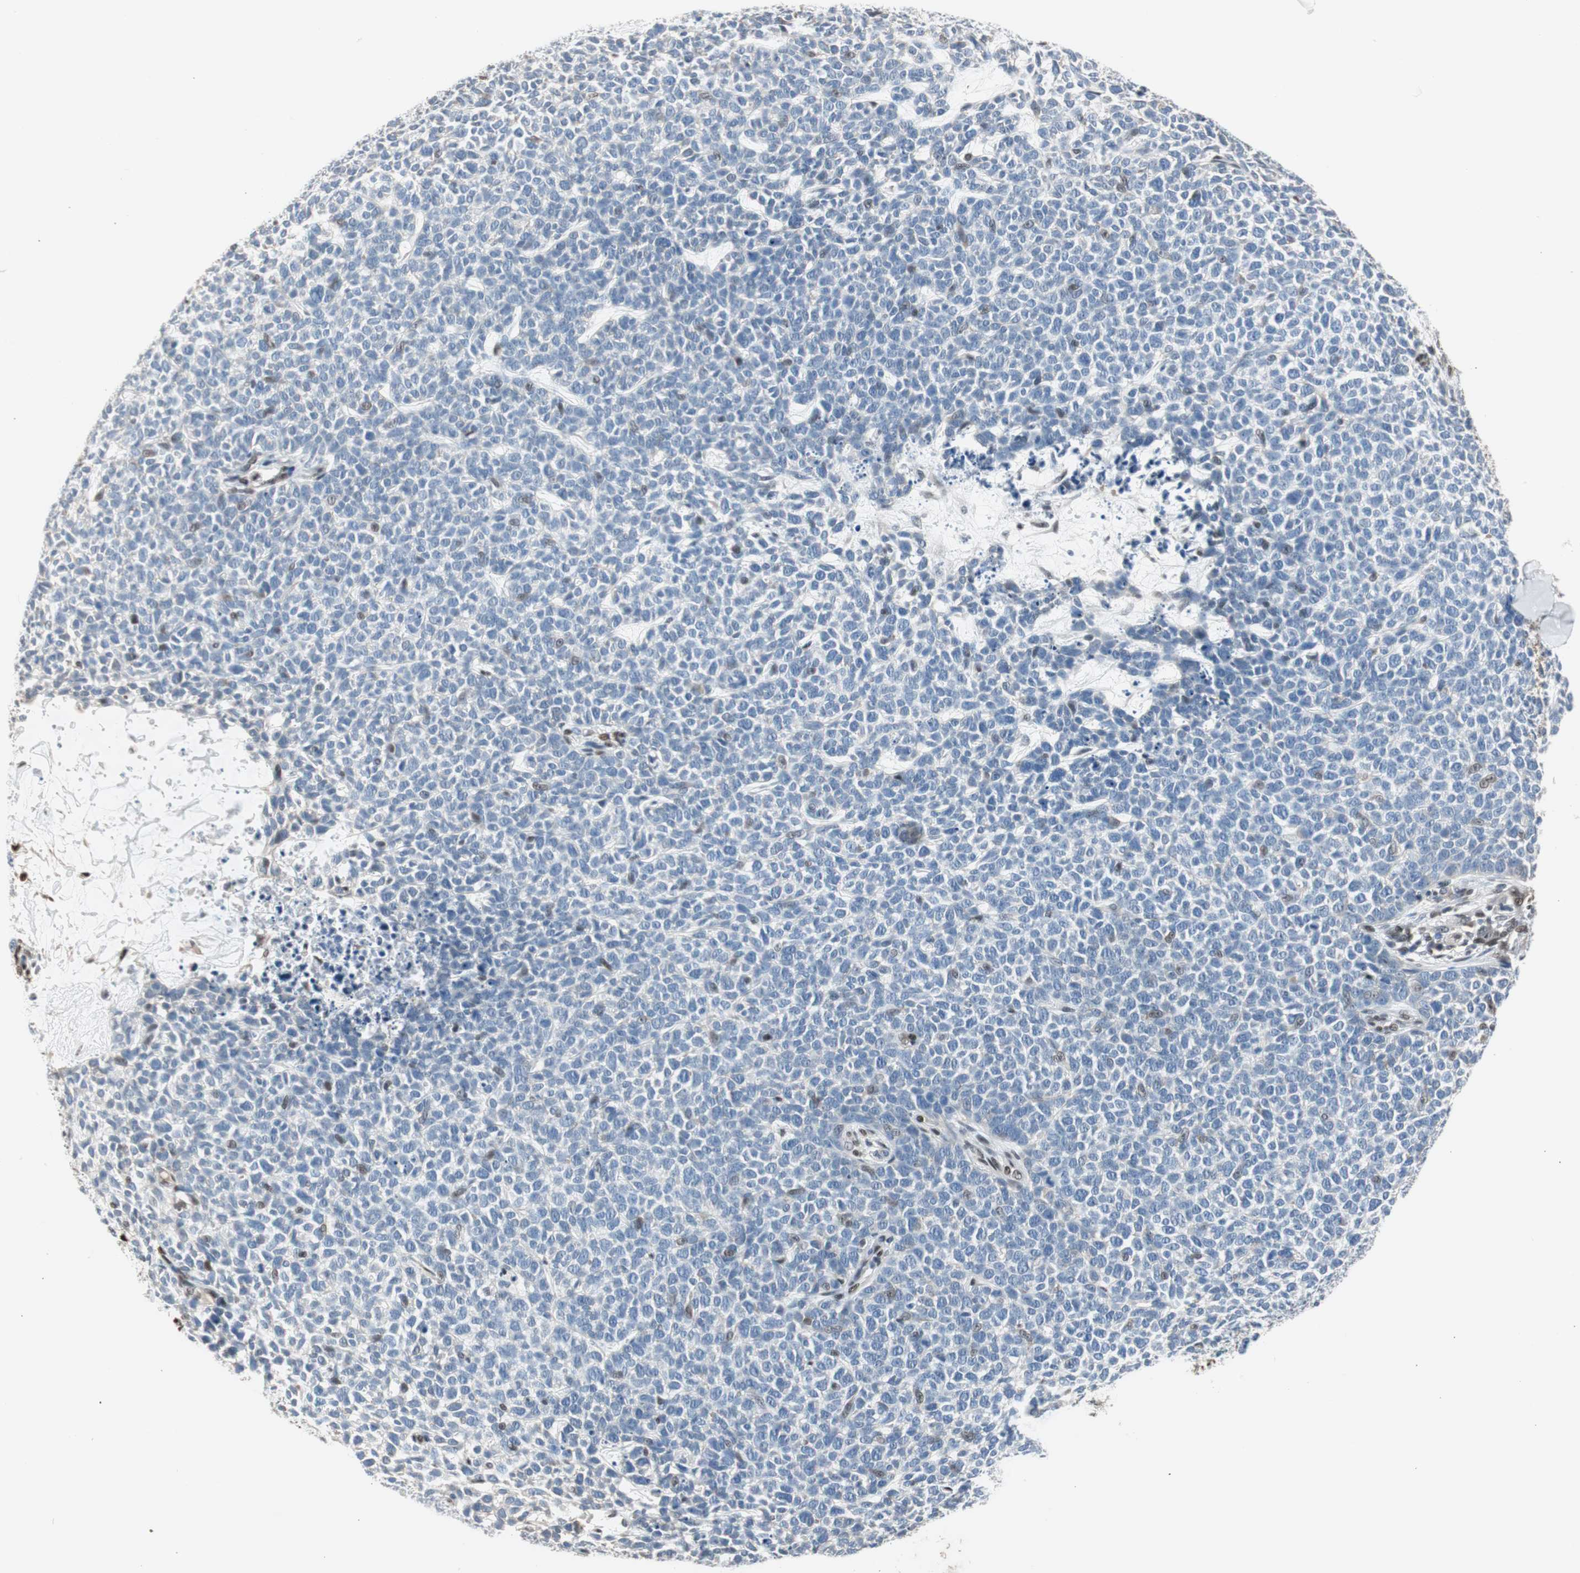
{"staining": {"intensity": "negative", "quantity": "none", "location": "none"}, "tissue": "skin cancer", "cell_type": "Tumor cells", "image_type": "cancer", "snomed": [{"axis": "morphology", "description": "Basal cell carcinoma"}, {"axis": "topography", "description": "Skin"}], "caption": "Immunohistochemistry (IHC) of skin cancer displays no positivity in tumor cells.", "gene": "PML", "patient": {"sex": "female", "age": 84}}